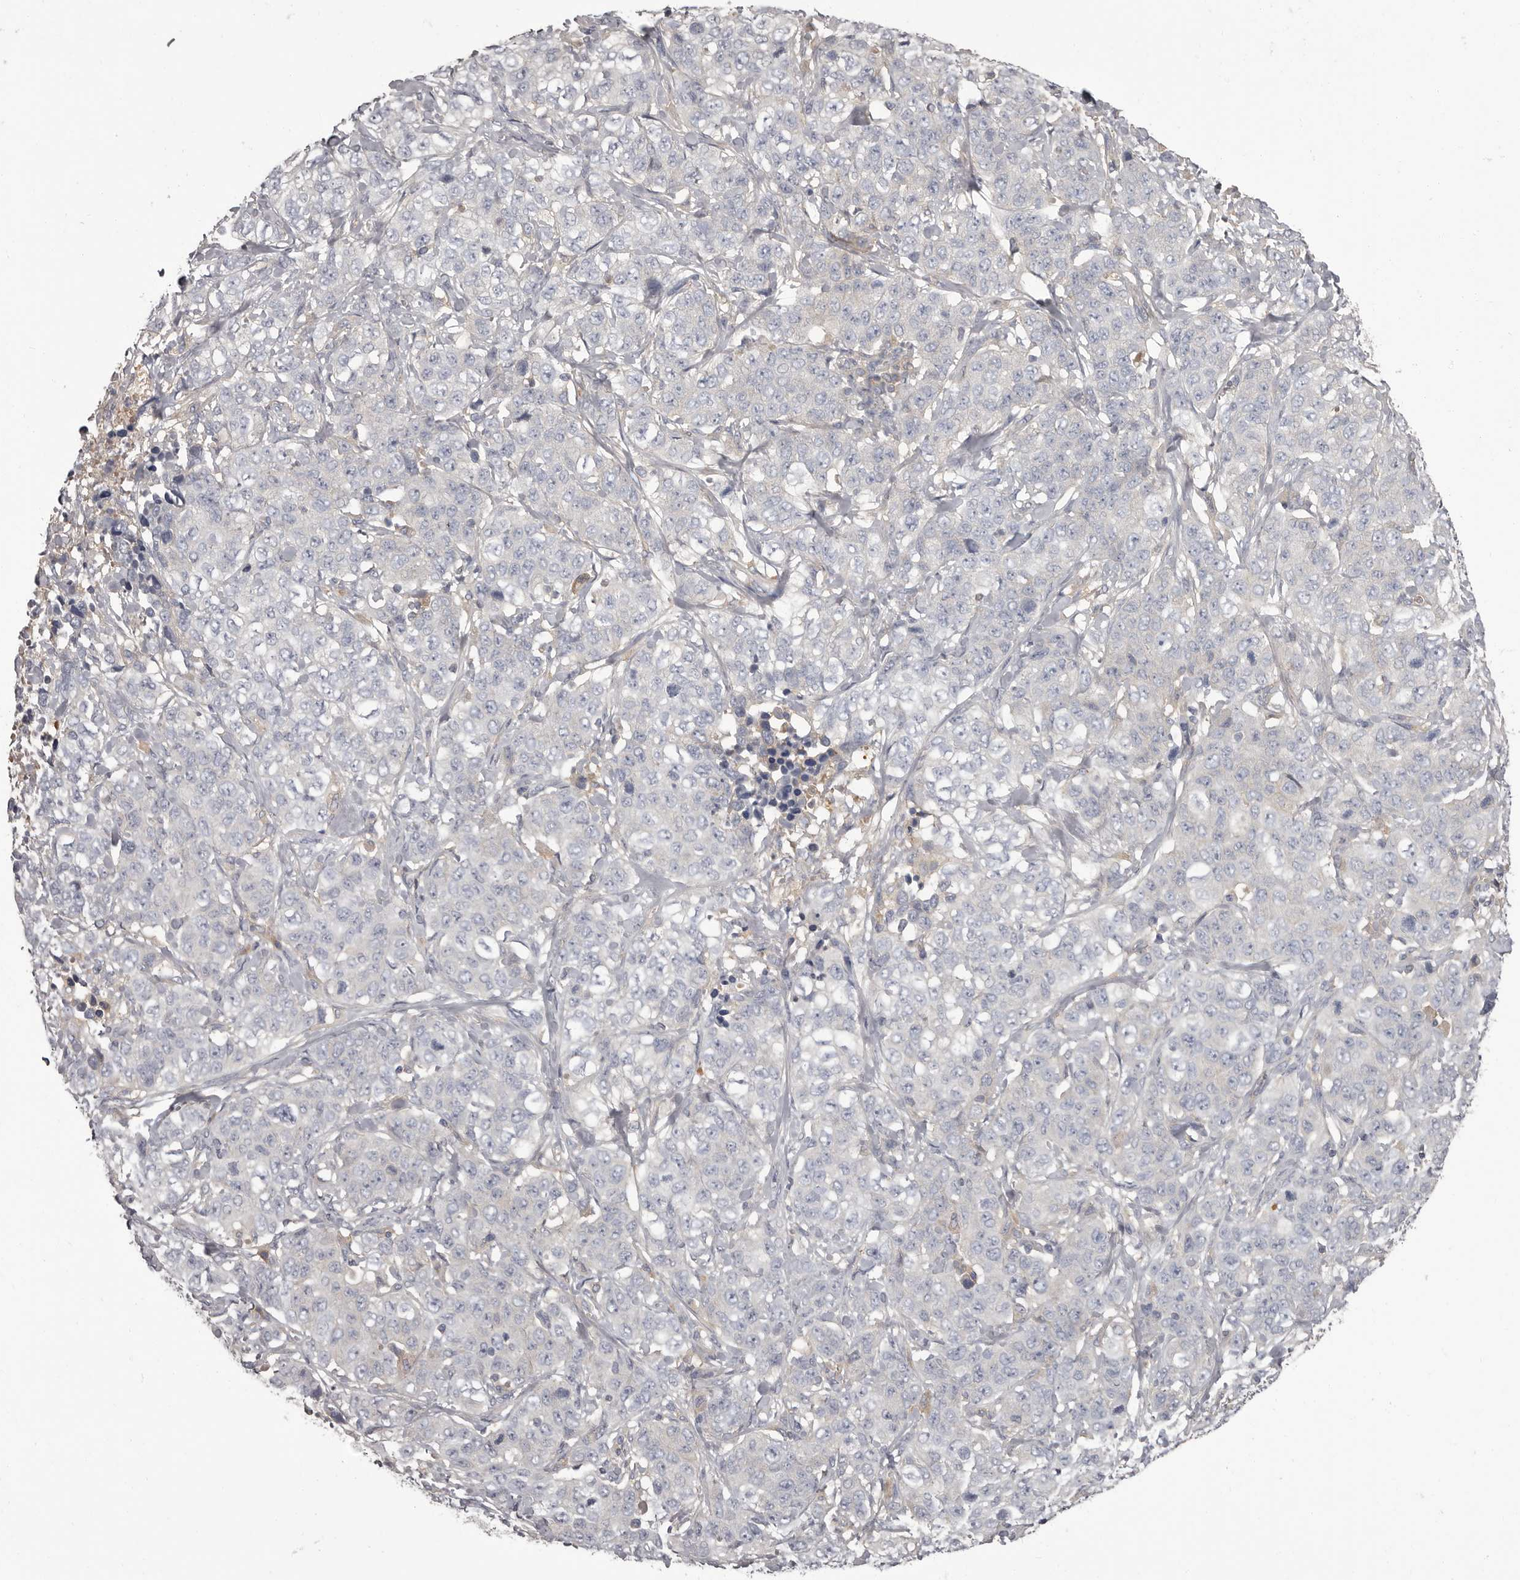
{"staining": {"intensity": "negative", "quantity": "none", "location": "none"}, "tissue": "stomach cancer", "cell_type": "Tumor cells", "image_type": "cancer", "snomed": [{"axis": "morphology", "description": "Adenocarcinoma, NOS"}, {"axis": "topography", "description": "Stomach"}], "caption": "A high-resolution histopathology image shows immunohistochemistry (IHC) staining of stomach cancer, which exhibits no significant expression in tumor cells. The staining was performed using DAB to visualize the protein expression in brown, while the nuclei were stained in blue with hematoxylin (Magnification: 20x).", "gene": "APEH", "patient": {"sex": "male", "age": 48}}